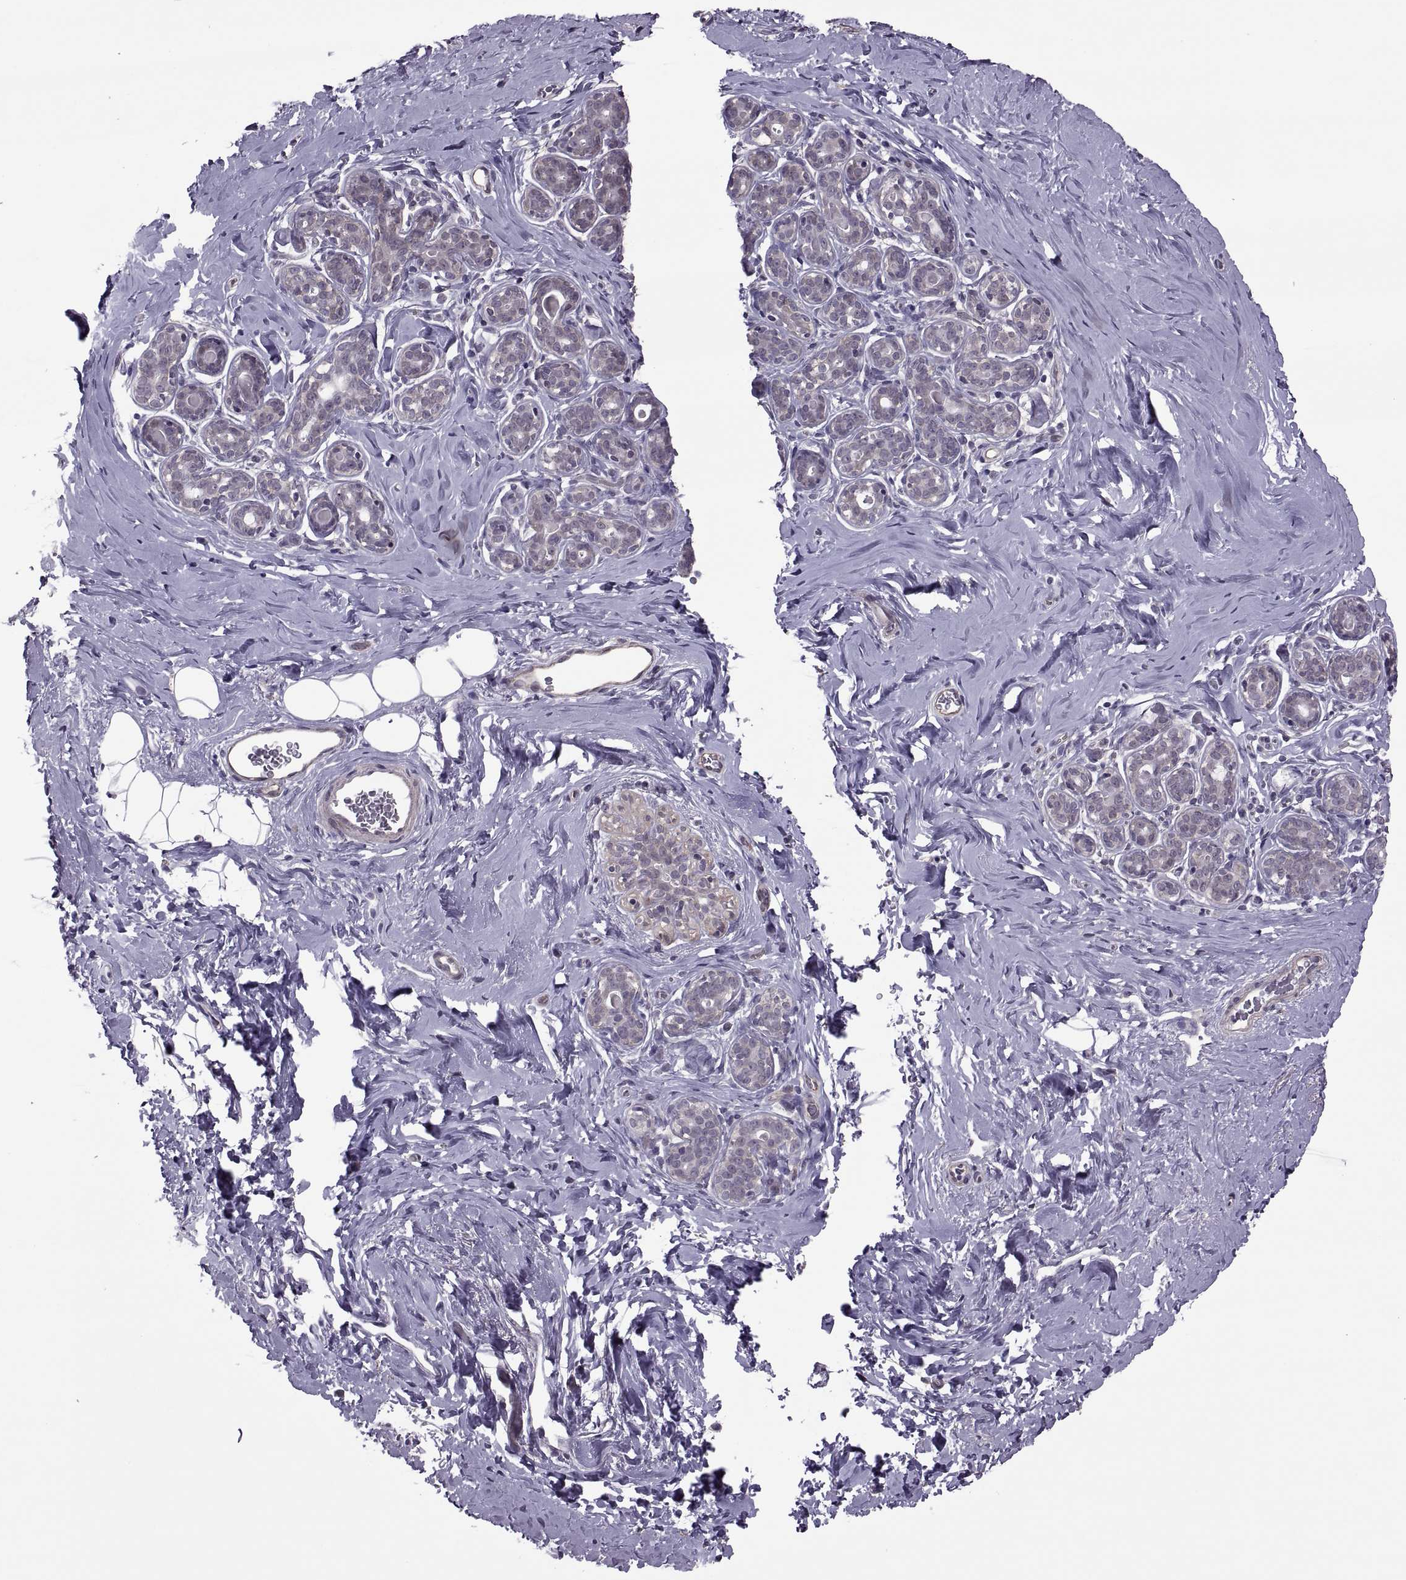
{"staining": {"intensity": "negative", "quantity": "none", "location": "none"}, "tissue": "breast", "cell_type": "Adipocytes", "image_type": "normal", "snomed": [{"axis": "morphology", "description": "Normal tissue, NOS"}, {"axis": "topography", "description": "Skin"}, {"axis": "topography", "description": "Breast"}], "caption": "DAB immunohistochemical staining of normal human breast demonstrates no significant staining in adipocytes.", "gene": "ODF3", "patient": {"sex": "female", "age": 43}}